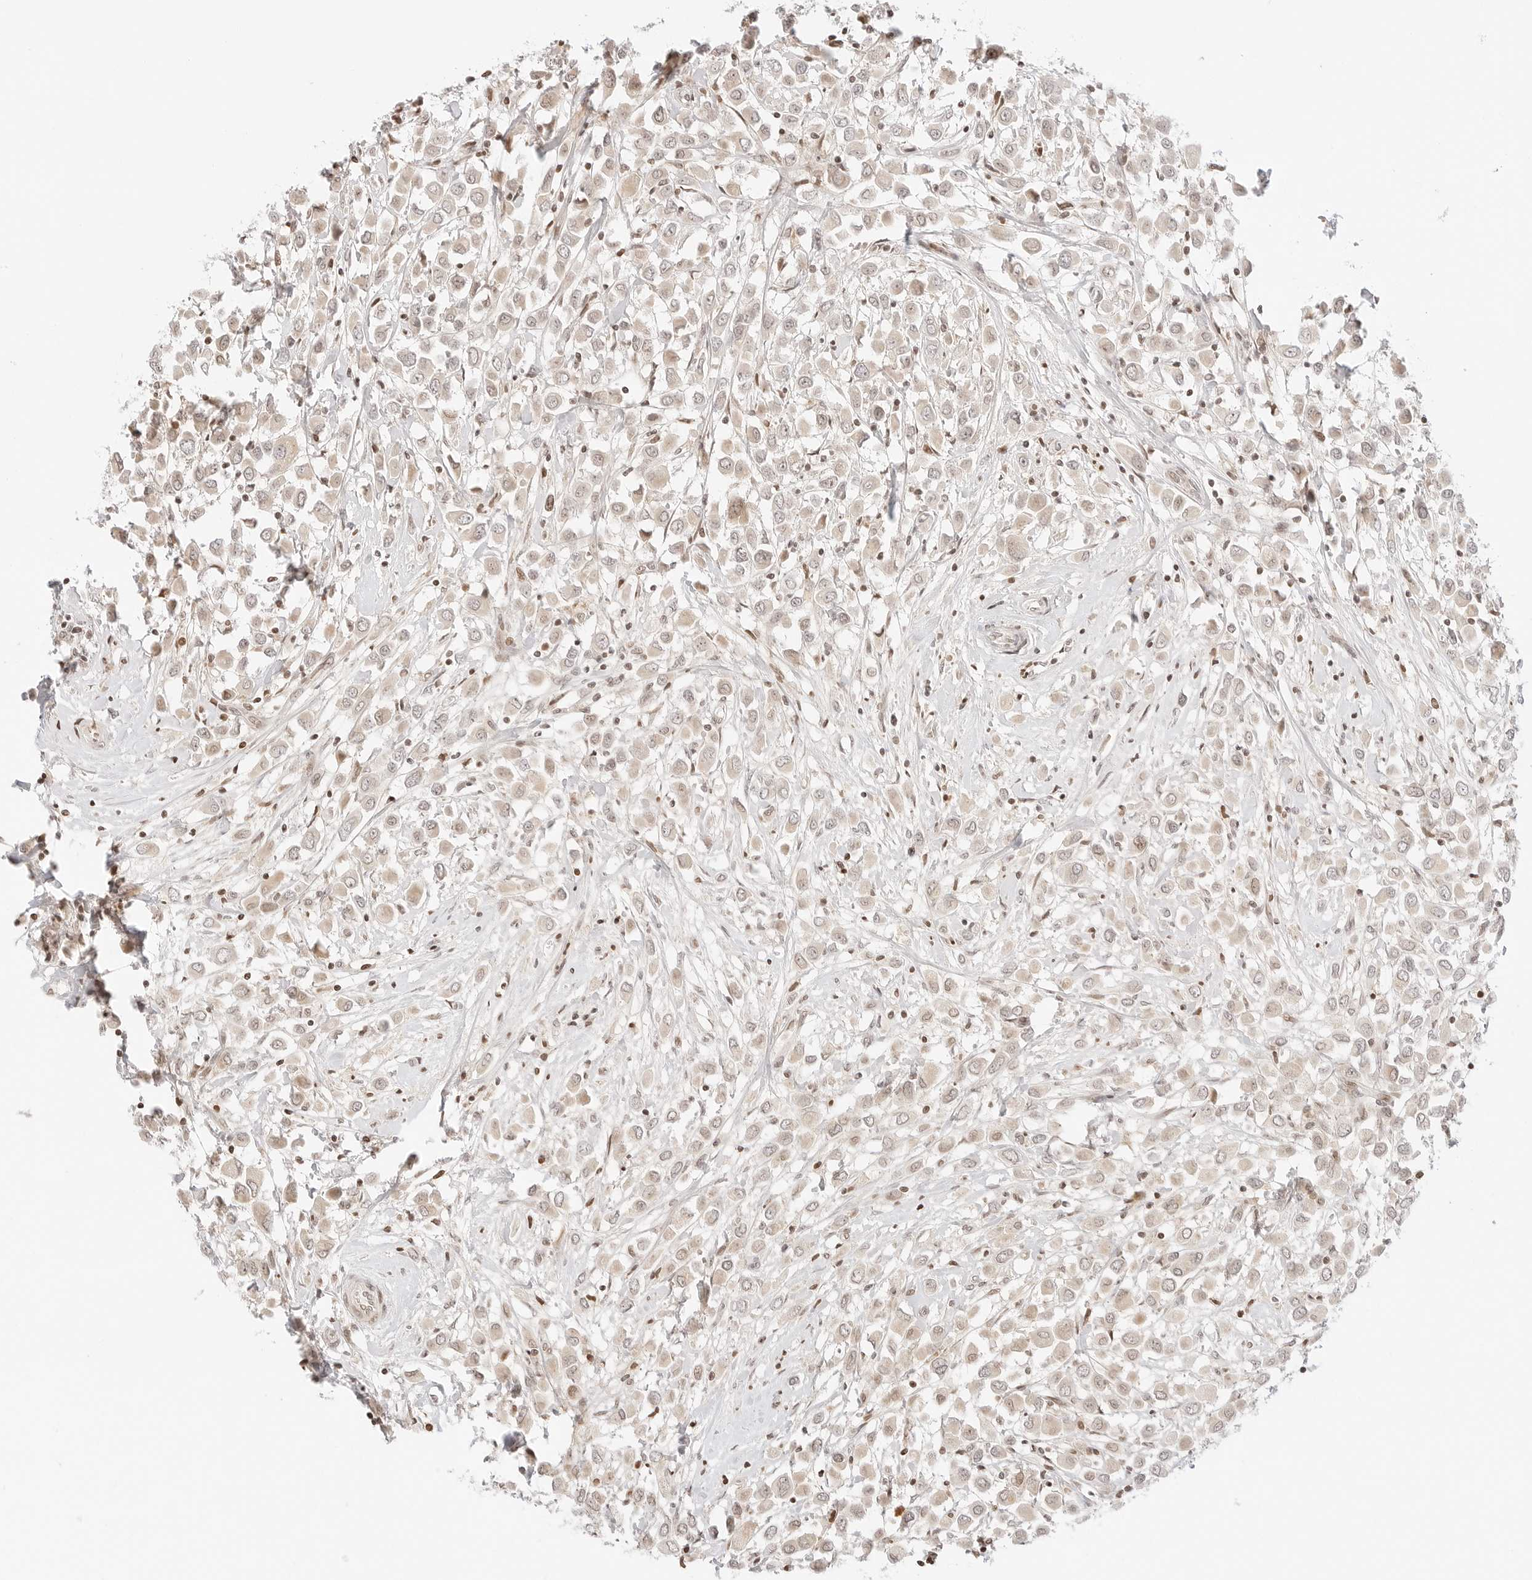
{"staining": {"intensity": "weak", "quantity": ">75%", "location": "cytoplasmic/membranous,nuclear"}, "tissue": "breast cancer", "cell_type": "Tumor cells", "image_type": "cancer", "snomed": [{"axis": "morphology", "description": "Duct carcinoma"}, {"axis": "topography", "description": "Breast"}], "caption": "The photomicrograph shows immunohistochemical staining of breast cancer (invasive ductal carcinoma). There is weak cytoplasmic/membranous and nuclear expression is identified in approximately >75% of tumor cells. (DAB (3,3'-diaminobenzidine) IHC with brightfield microscopy, high magnification).", "gene": "RPS6KL1", "patient": {"sex": "female", "age": 61}}